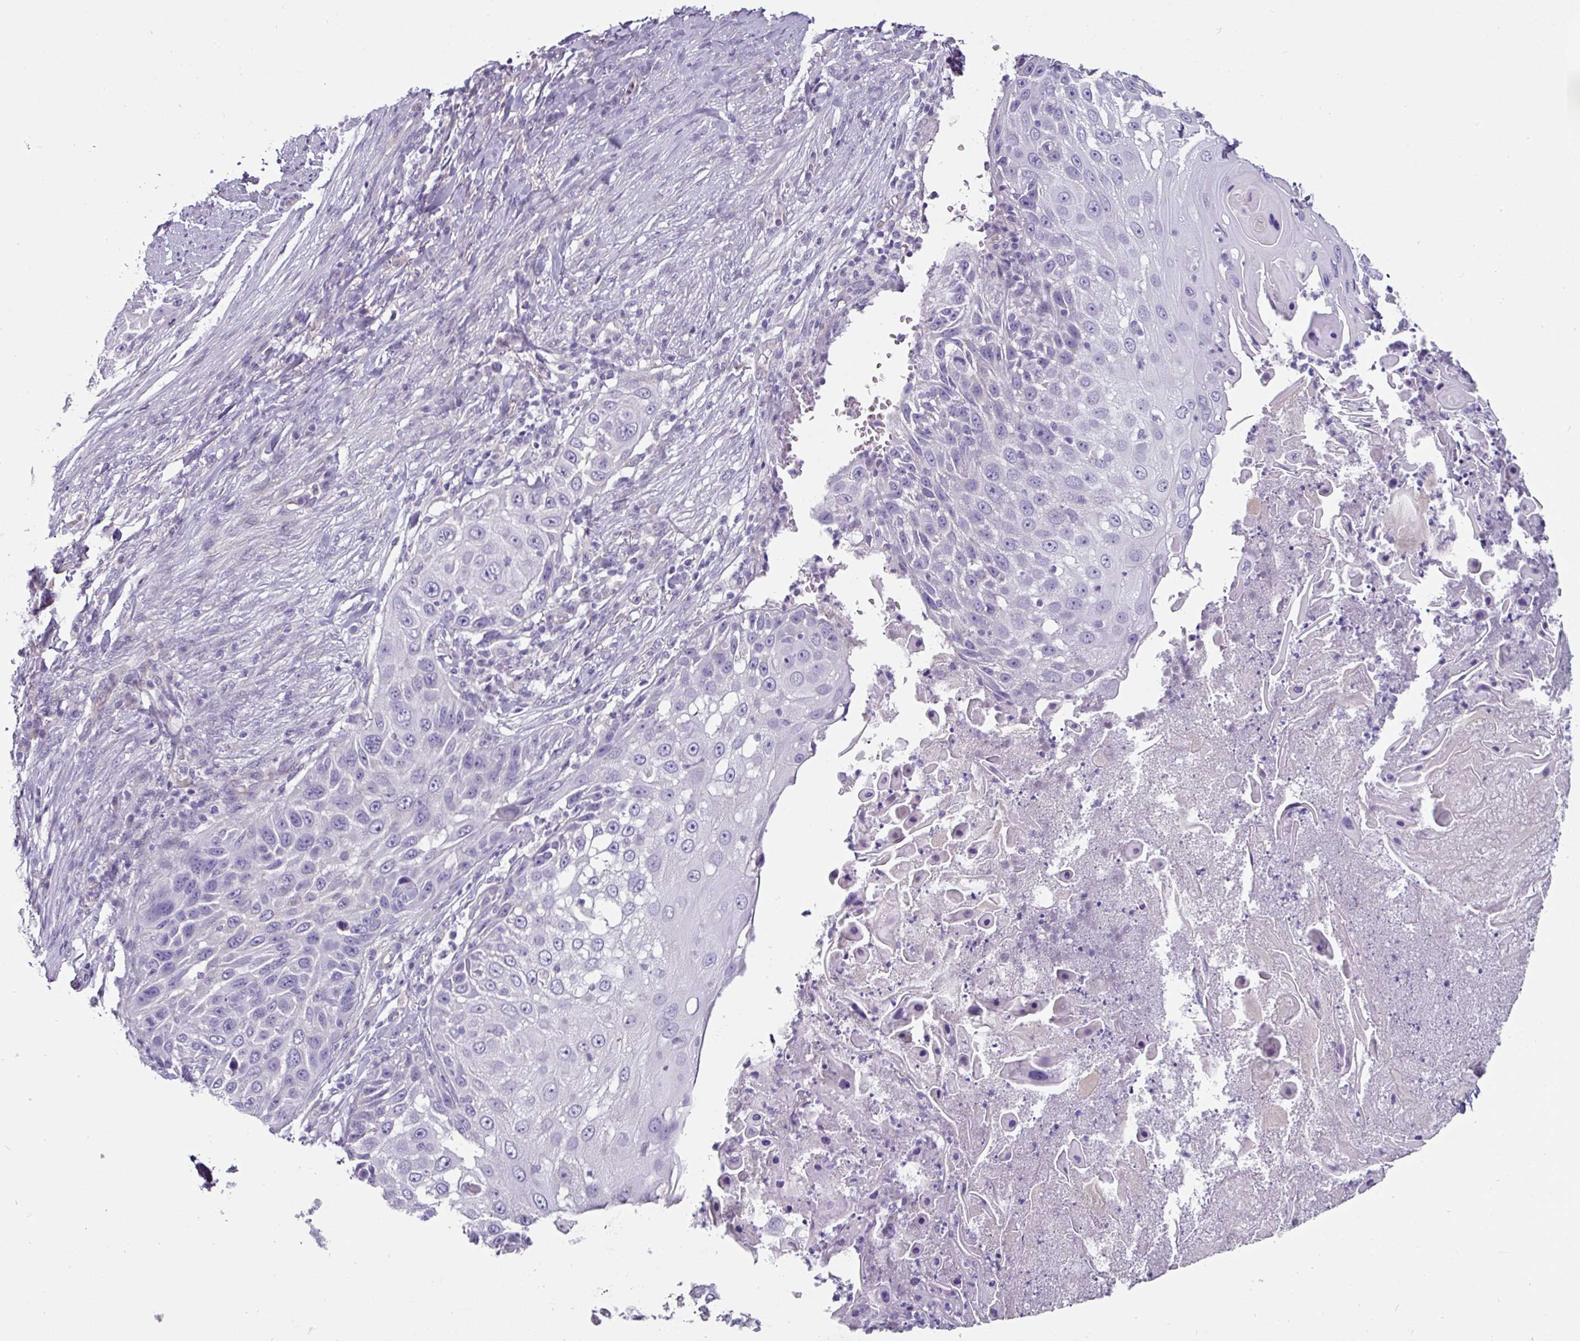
{"staining": {"intensity": "negative", "quantity": "none", "location": "none"}, "tissue": "skin cancer", "cell_type": "Tumor cells", "image_type": "cancer", "snomed": [{"axis": "morphology", "description": "Squamous cell carcinoma, NOS"}, {"axis": "topography", "description": "Skin"}], "caption": "There is no significant expression in tumor cells of skin cancer (squamous cell carcinoma).", "gene": "EYA3", "patient": {"sex": "female", "age": 44}}